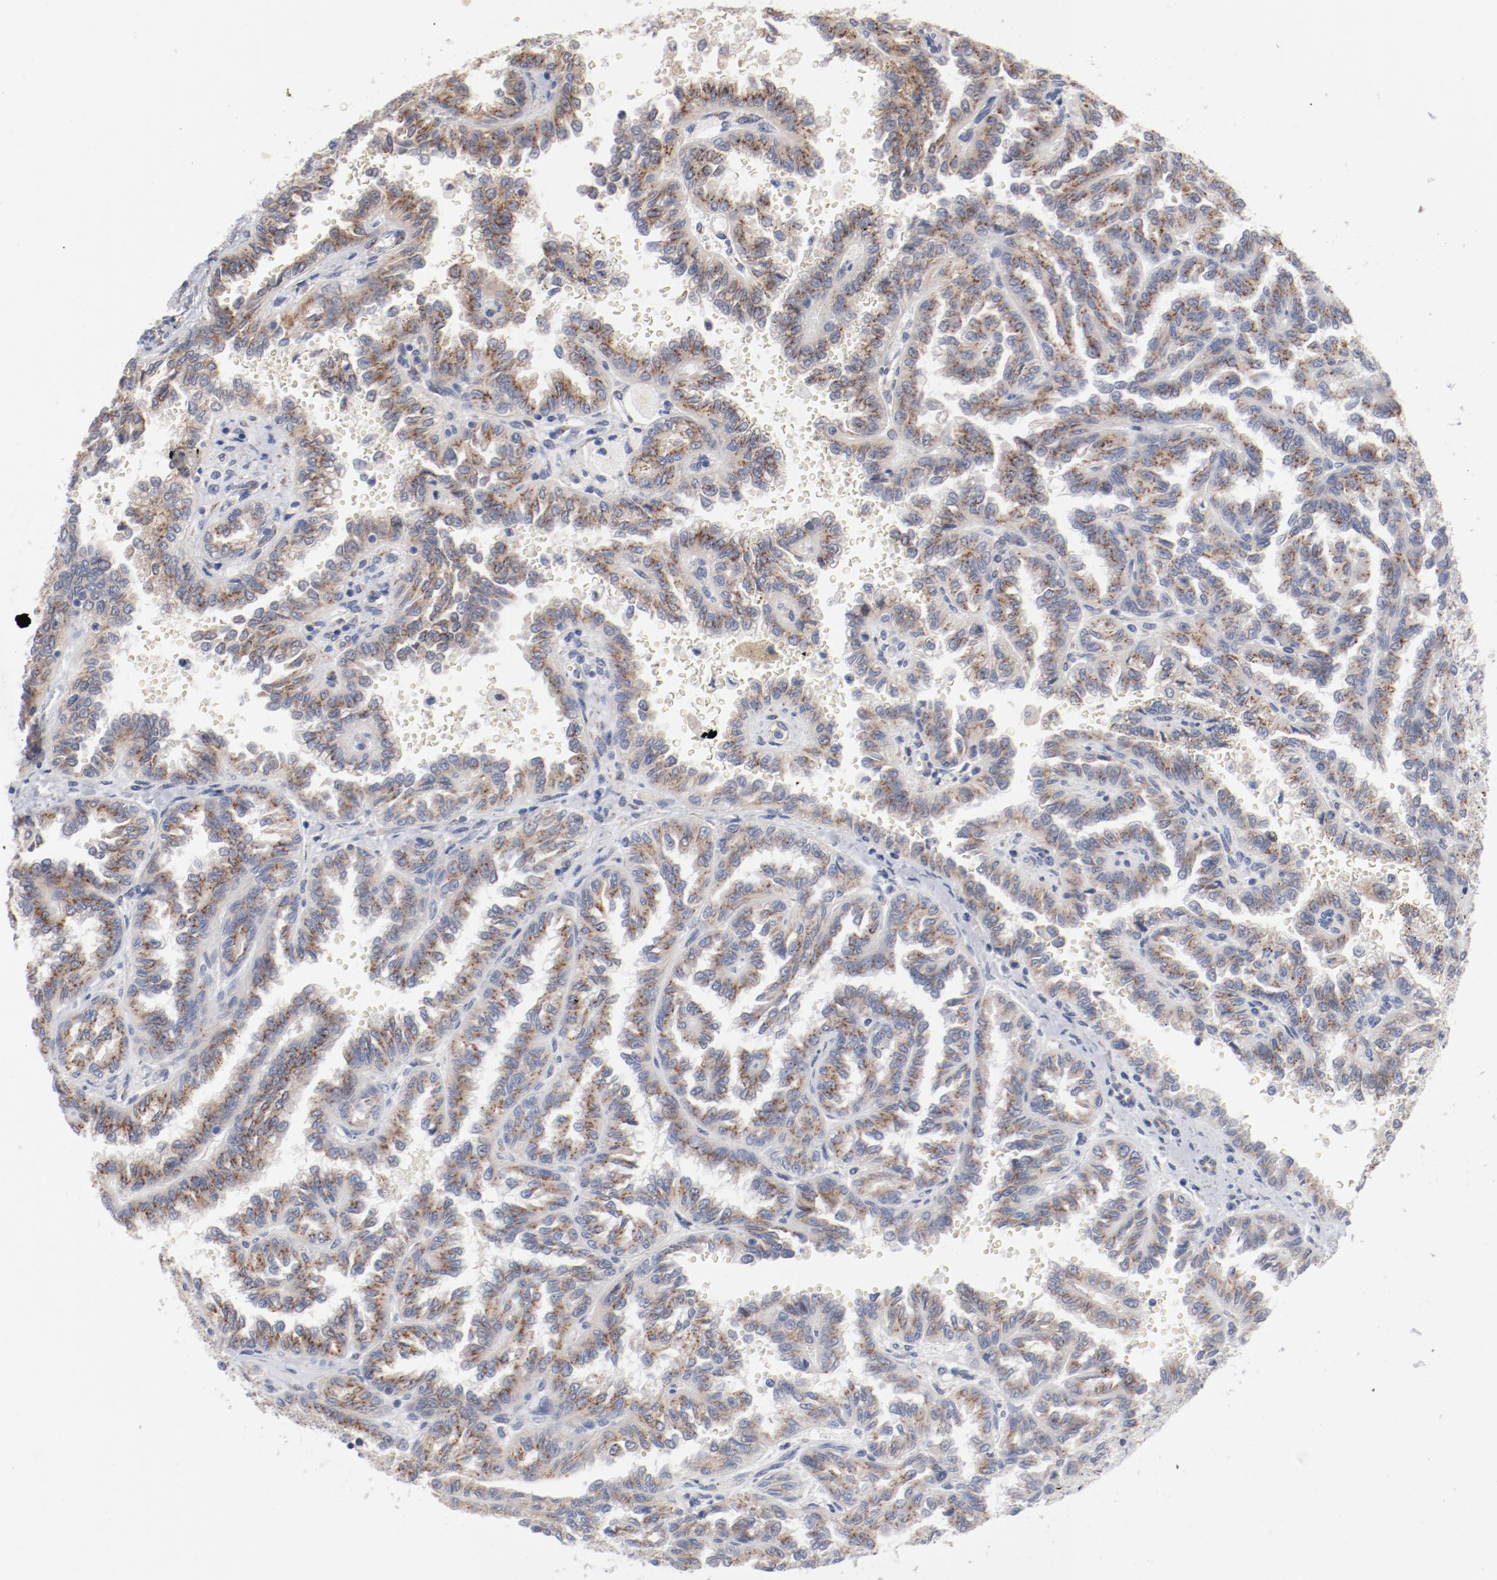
{"staining": {"intensity": "moderate", "quantity": ">75%", "location": "cytoplasmic/membranous"}, "tissue": "renal cancer", "cell_type": "Tumor cells", "image_type": "cancer", "snomed": [{"axis": "morphology", "description": "Inflammation, NOS"}, {"axis": "morphology", "description": "Adenocarcinoma, NOS"}, {"axis": "topography", "description": "Kidney"}], "caption": "Protein analysis of renal cancer (adenocarcinoma) tissue reveals moderate cytoplasmic/membranous positivity in approximately >75% of tumor cells.", "gene": "AK7", "patient": {"sex": "male", "age": 68}}